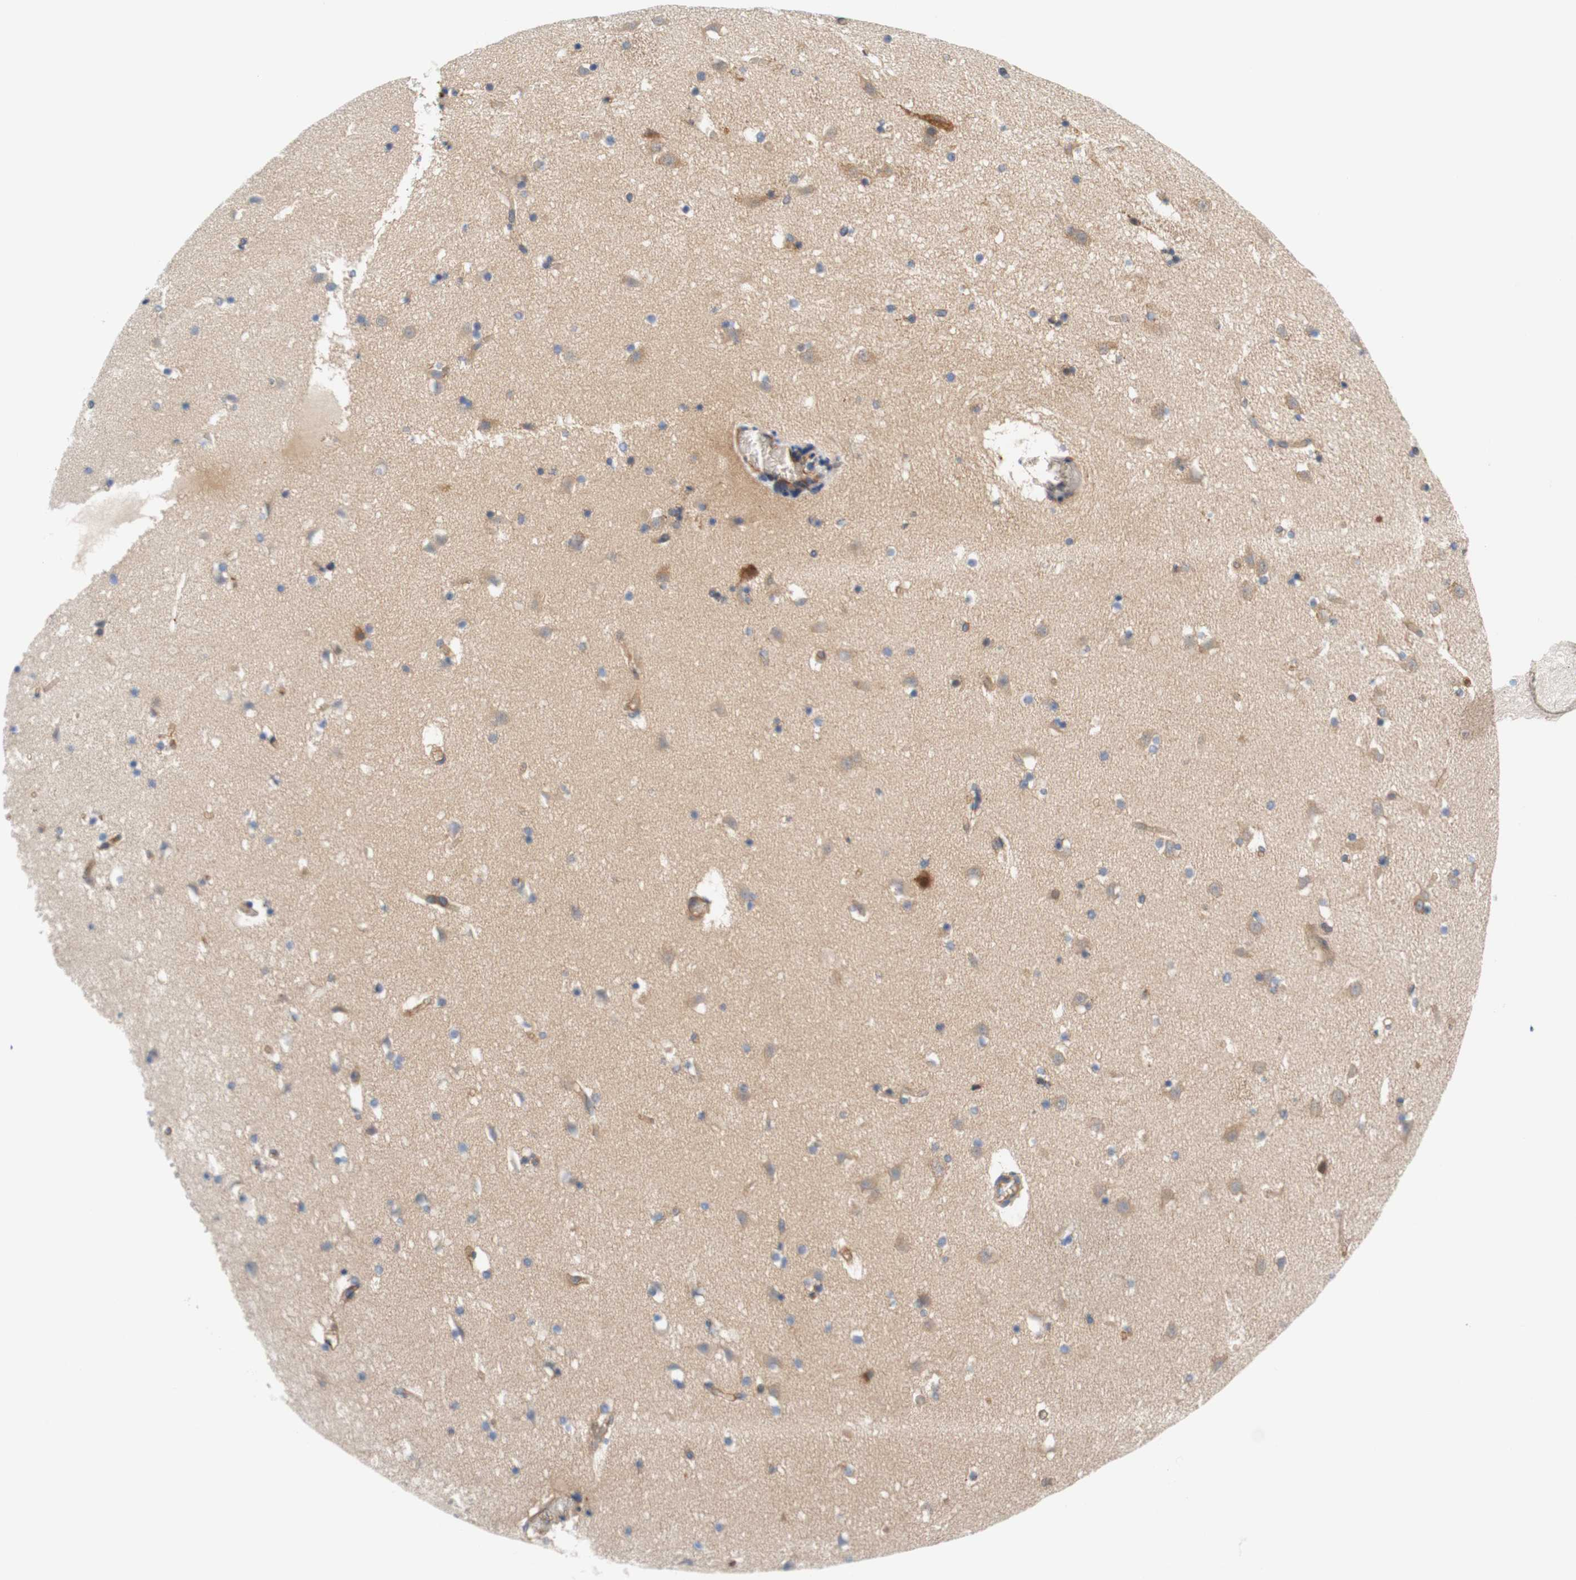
{"staining": {"intensity": "weak", "quantity": "<25%", "location": "cytoplasmic/membranous"}, "tissue": "caudate", "cell_type": "Glial cells", "image_type": "normal", "snomed": [{"axis": "morphology", "description": "Normal tissue, NOS"}, {"axis": "topography", "description": "Lateral ventricle wall"}], "caption": "IHC image of normal caudate stained for a protein (brown), which demonstrates no positivity in glial cells.", "gene": "STOM", "patient": {"sex": "male", "age": 45}}